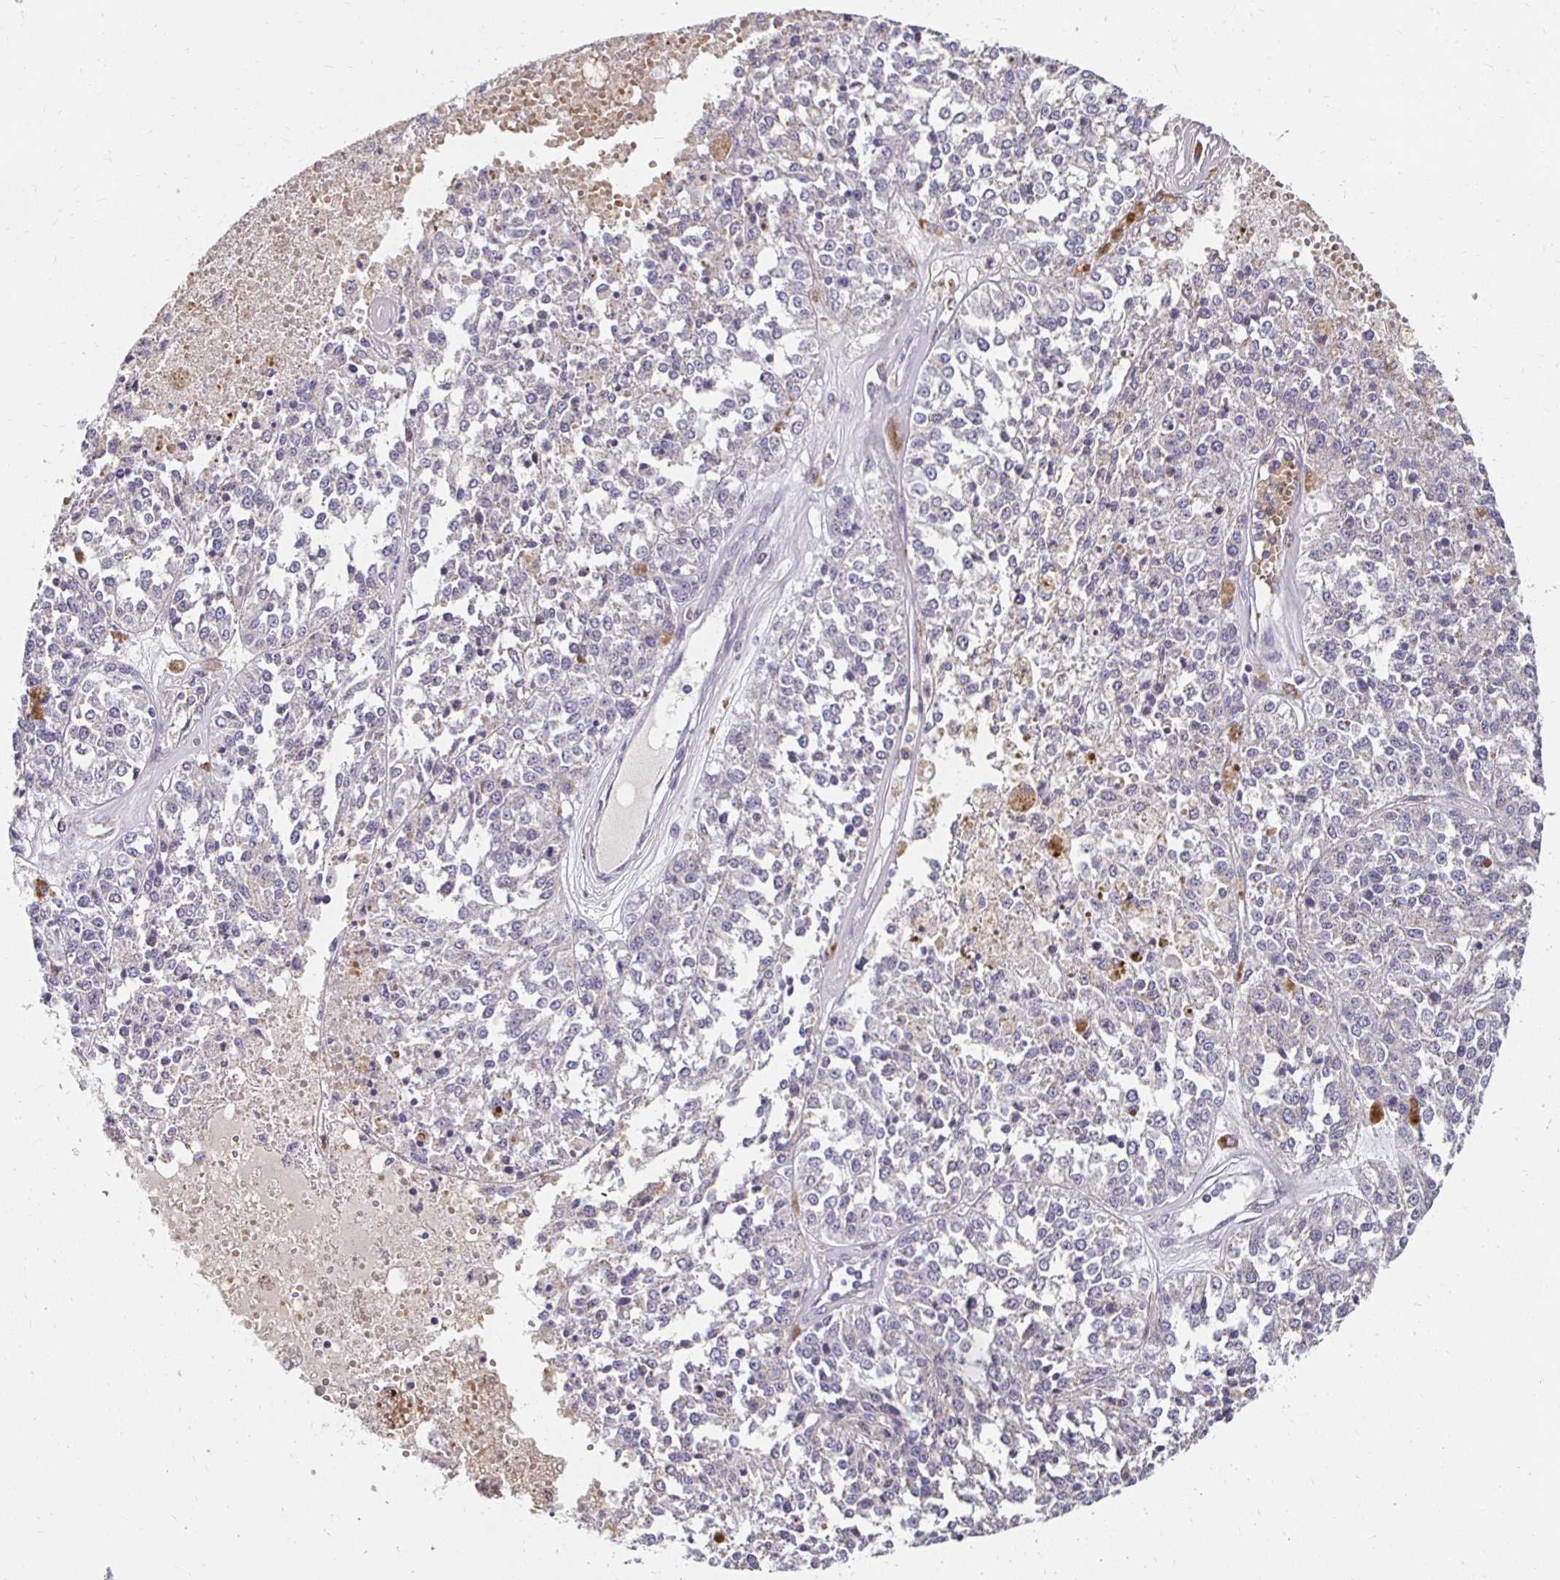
{"staining": {"intensity": "negative", "quantity": "none", "location": "none"}, "tissue": "melanoma", "cell_type": "Tumor cells", "image_type": "cancer", "snomed": [{"axis": "morphology", "description": "Malignant melanoma, Metastatic site"}, {"axis": "topography", "description": "Lymph node"}], "caption": "Micrograph shows no significant protein expression in tumor cells of melanoma.", "gene": "GK2", "patient": {"sex": "female", "age": 64}}